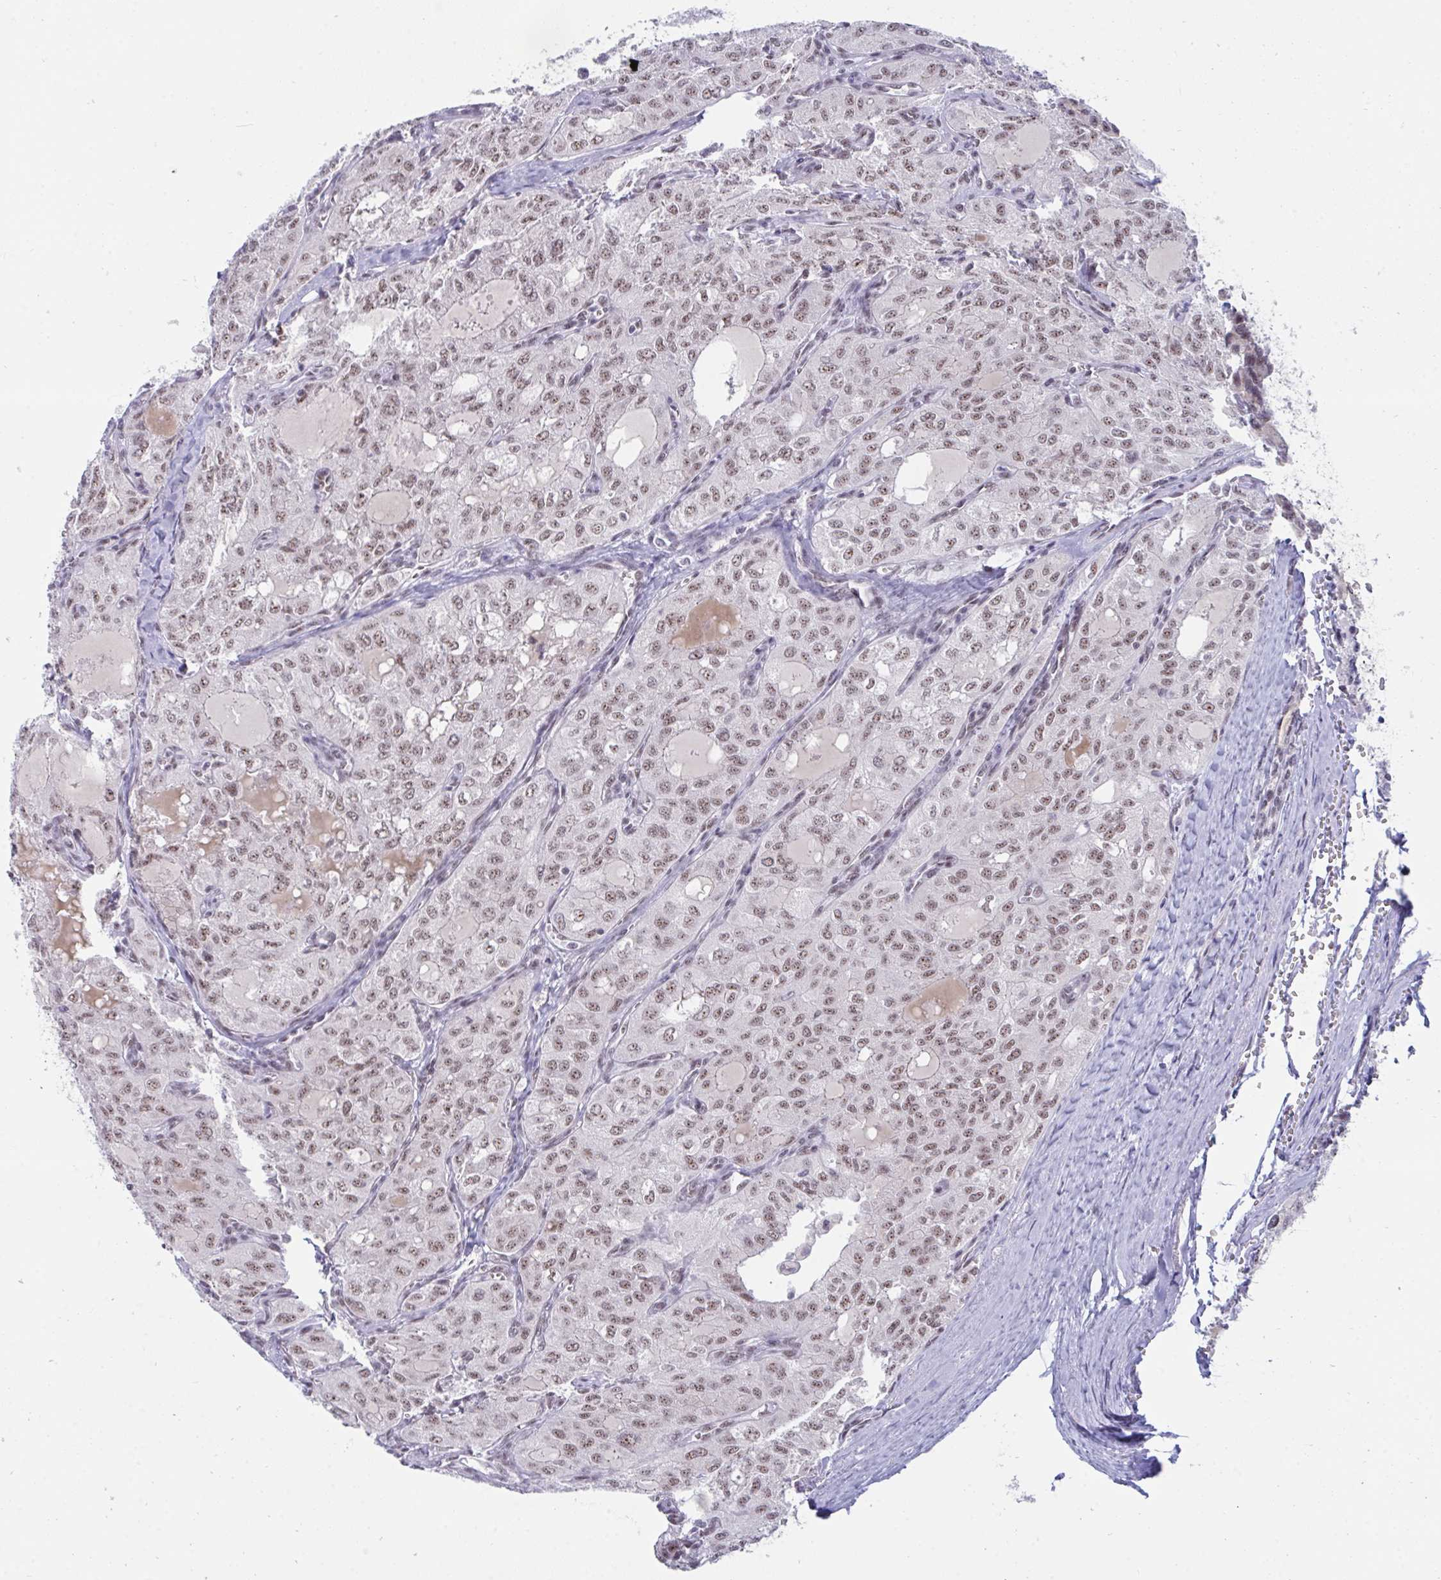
{"staining": {"intensity": "weak", "quantity": ">75%", "location": "nuclear"}, "tissue": "thyroid cancer", "cell_type": "Tumor cells", "image_type": "cancer", "snomed": [{"axis": "morphology", "description": "Follicular adenoma carcinoma, NOS"}, {"axis": "topography", "description": "Thyroid gland"}], "caption": "This photomicrograph exhibits follicular adenoma carcinoma (thyroid) stained with immunohistochemistry (IHC) to label a protein in brown. The nuclear of tumor cells show weak positivity for the protein. Nuclei are counter-stained blue.", "gene": "PRR14", "patient": {"sex": "male", "age": 75}}